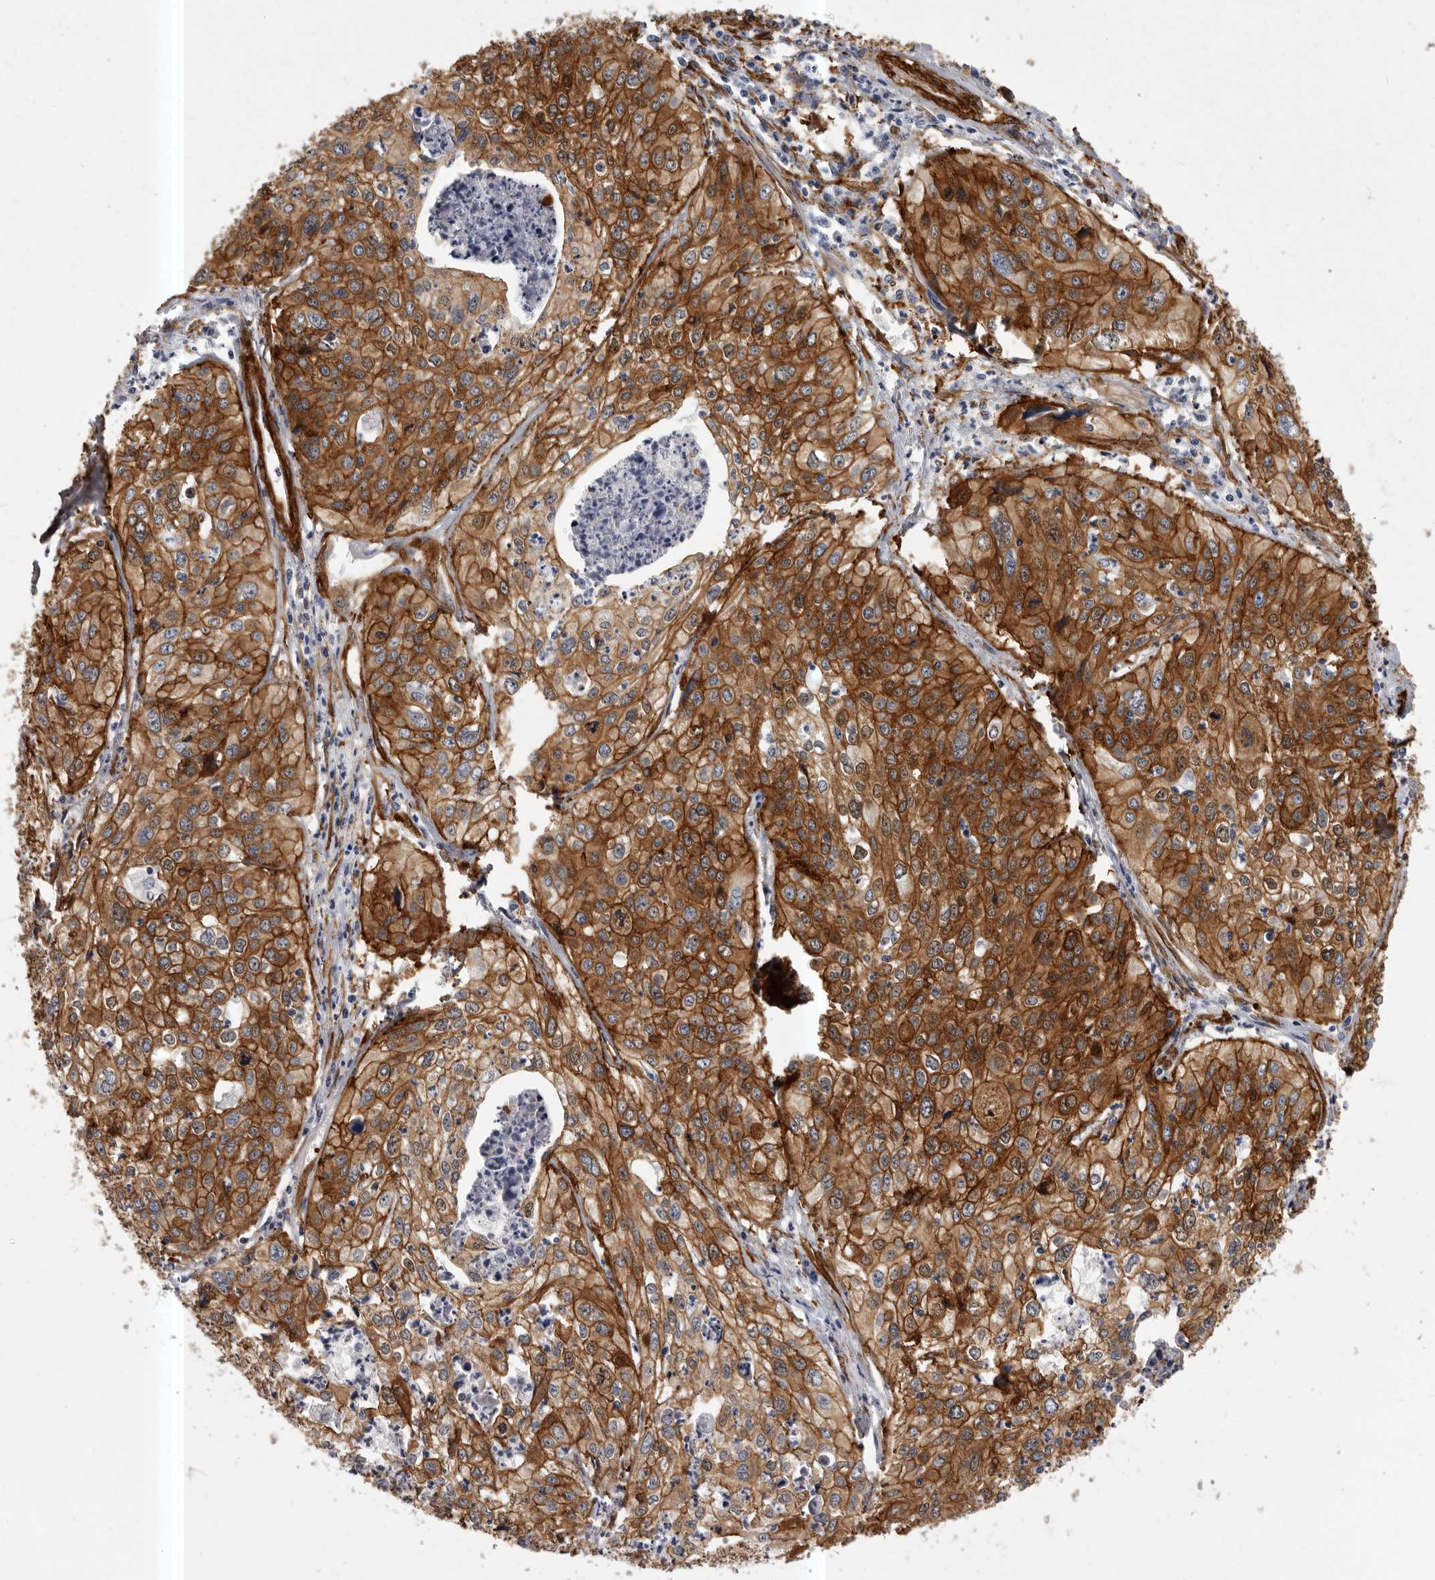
{"staining": {"intensity": "strong", "quantity": ">75%", "location": "cytoplasmic/membranous"}, "tissue": "cervical cancer", "cell_type": "Tumor cells", "image_type": "cancer", "snomed": [{"axis": "morphology", "description": "Squamous cell carcinoma, NOS"}, {"axis": "topography", "description": "Cervix"}], "caption": "A high-resolution image shows immunohistochemistry staining of squamous cell carcinoma (cervical), which displays strong cytoplasmic/membranous expression in about >75% of tumor cells. Using DAB (brown) and hematoxylin (blue) stains, captured at high magnification using brightfield microscopy.", "gene": "ENAH", "patient": {"sex": "female", "age": 31}}